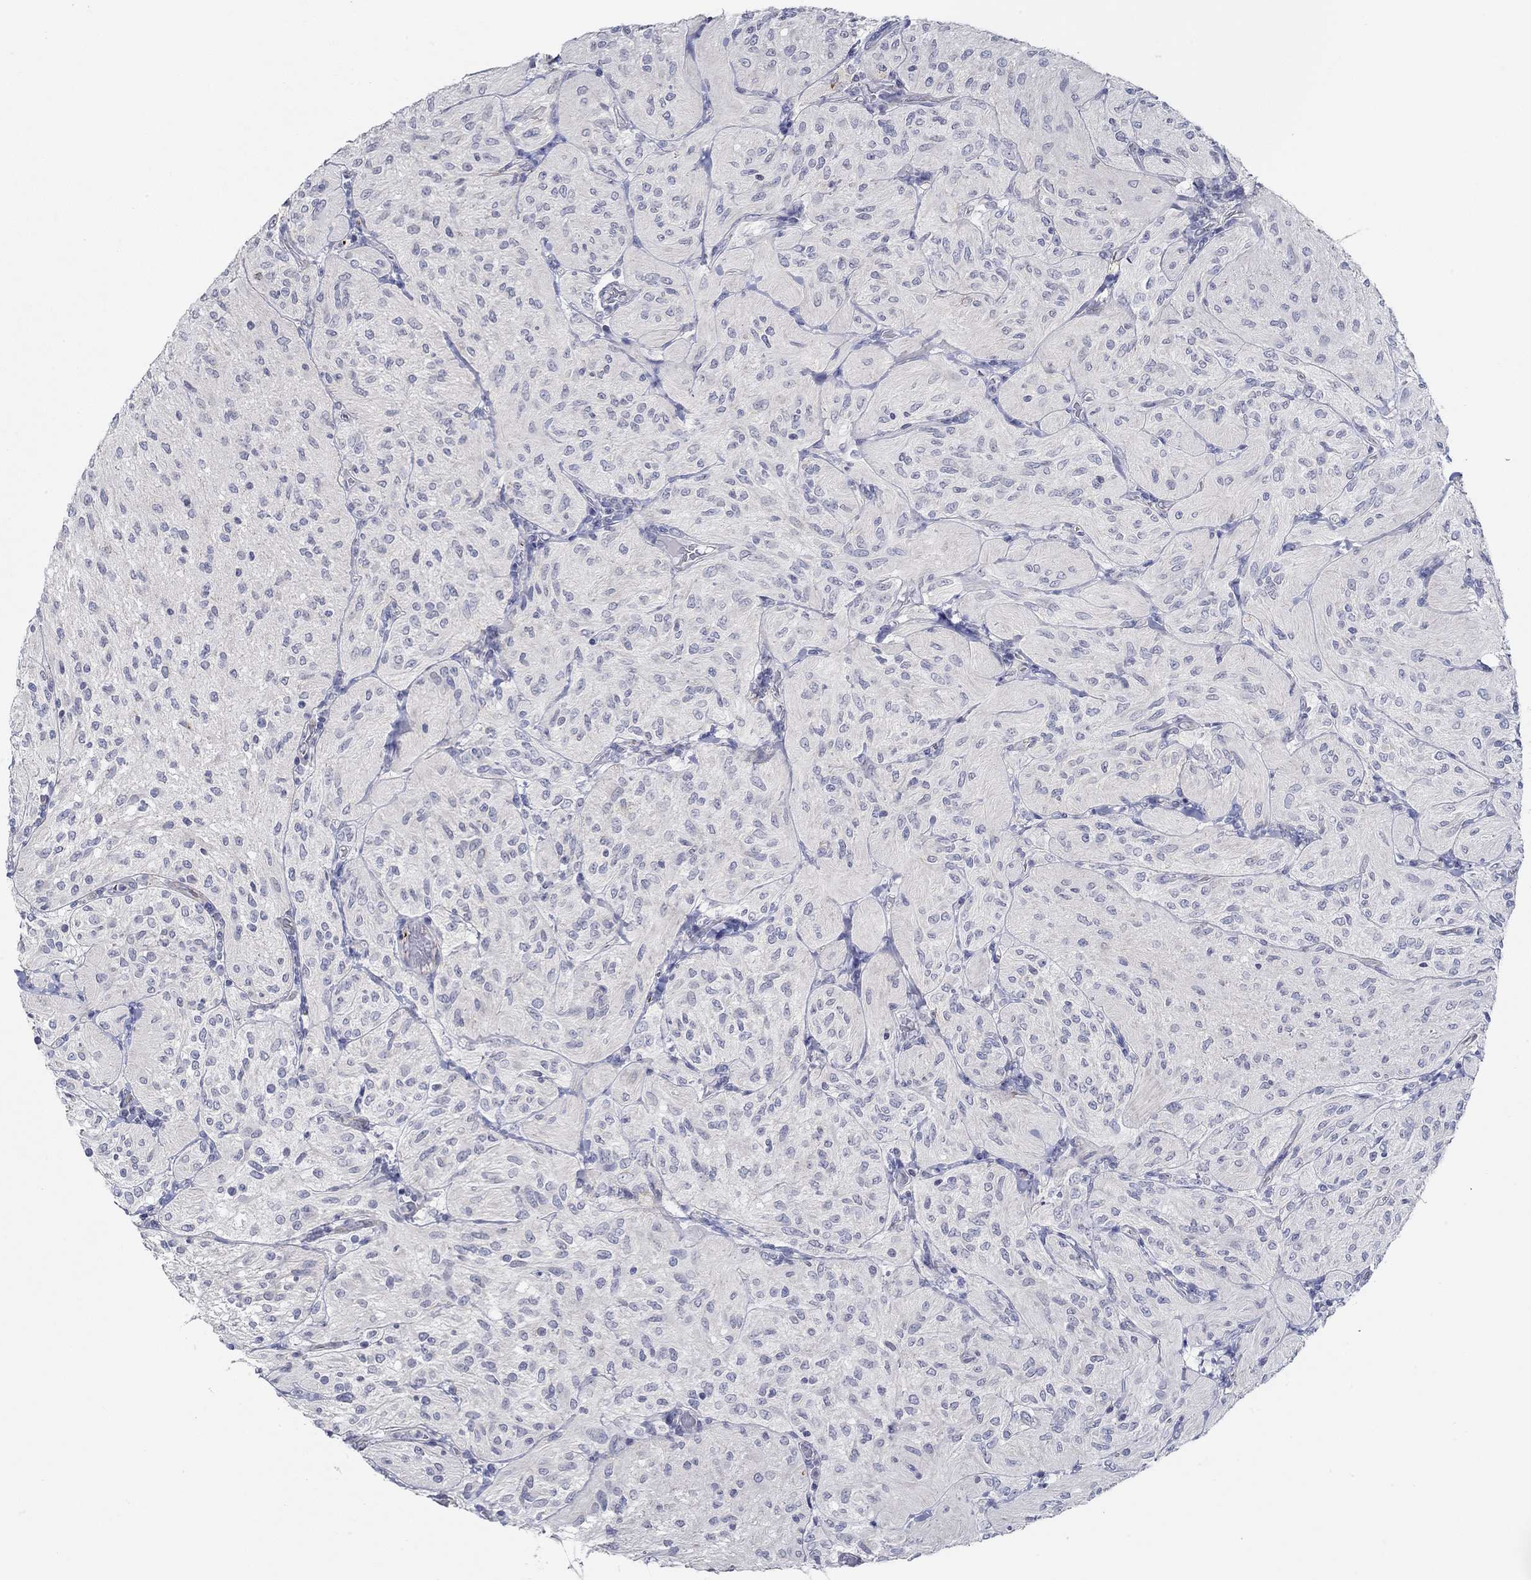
{"staining": {"intensity": "negative", "quantity": "none", "location": "none"}, "tissue": "glioma", "cell_type": "Tumor cells", "image_type": "cancer", "snomed": [{"axis": "morphology", "description": "Glioma, malignant, Low grade"}, {"axis": "topography", "description": "Brain"}], "caption": "Tumor cells show no significant positivity in malignant glioma (low-grade). (DAB (3,3'-diaminobenzidine) immunohistochemistry visualized using brightfield microscopy, high magnification).", "gene": "GJA5", "patient": {"sex": "male", "age": 3}}